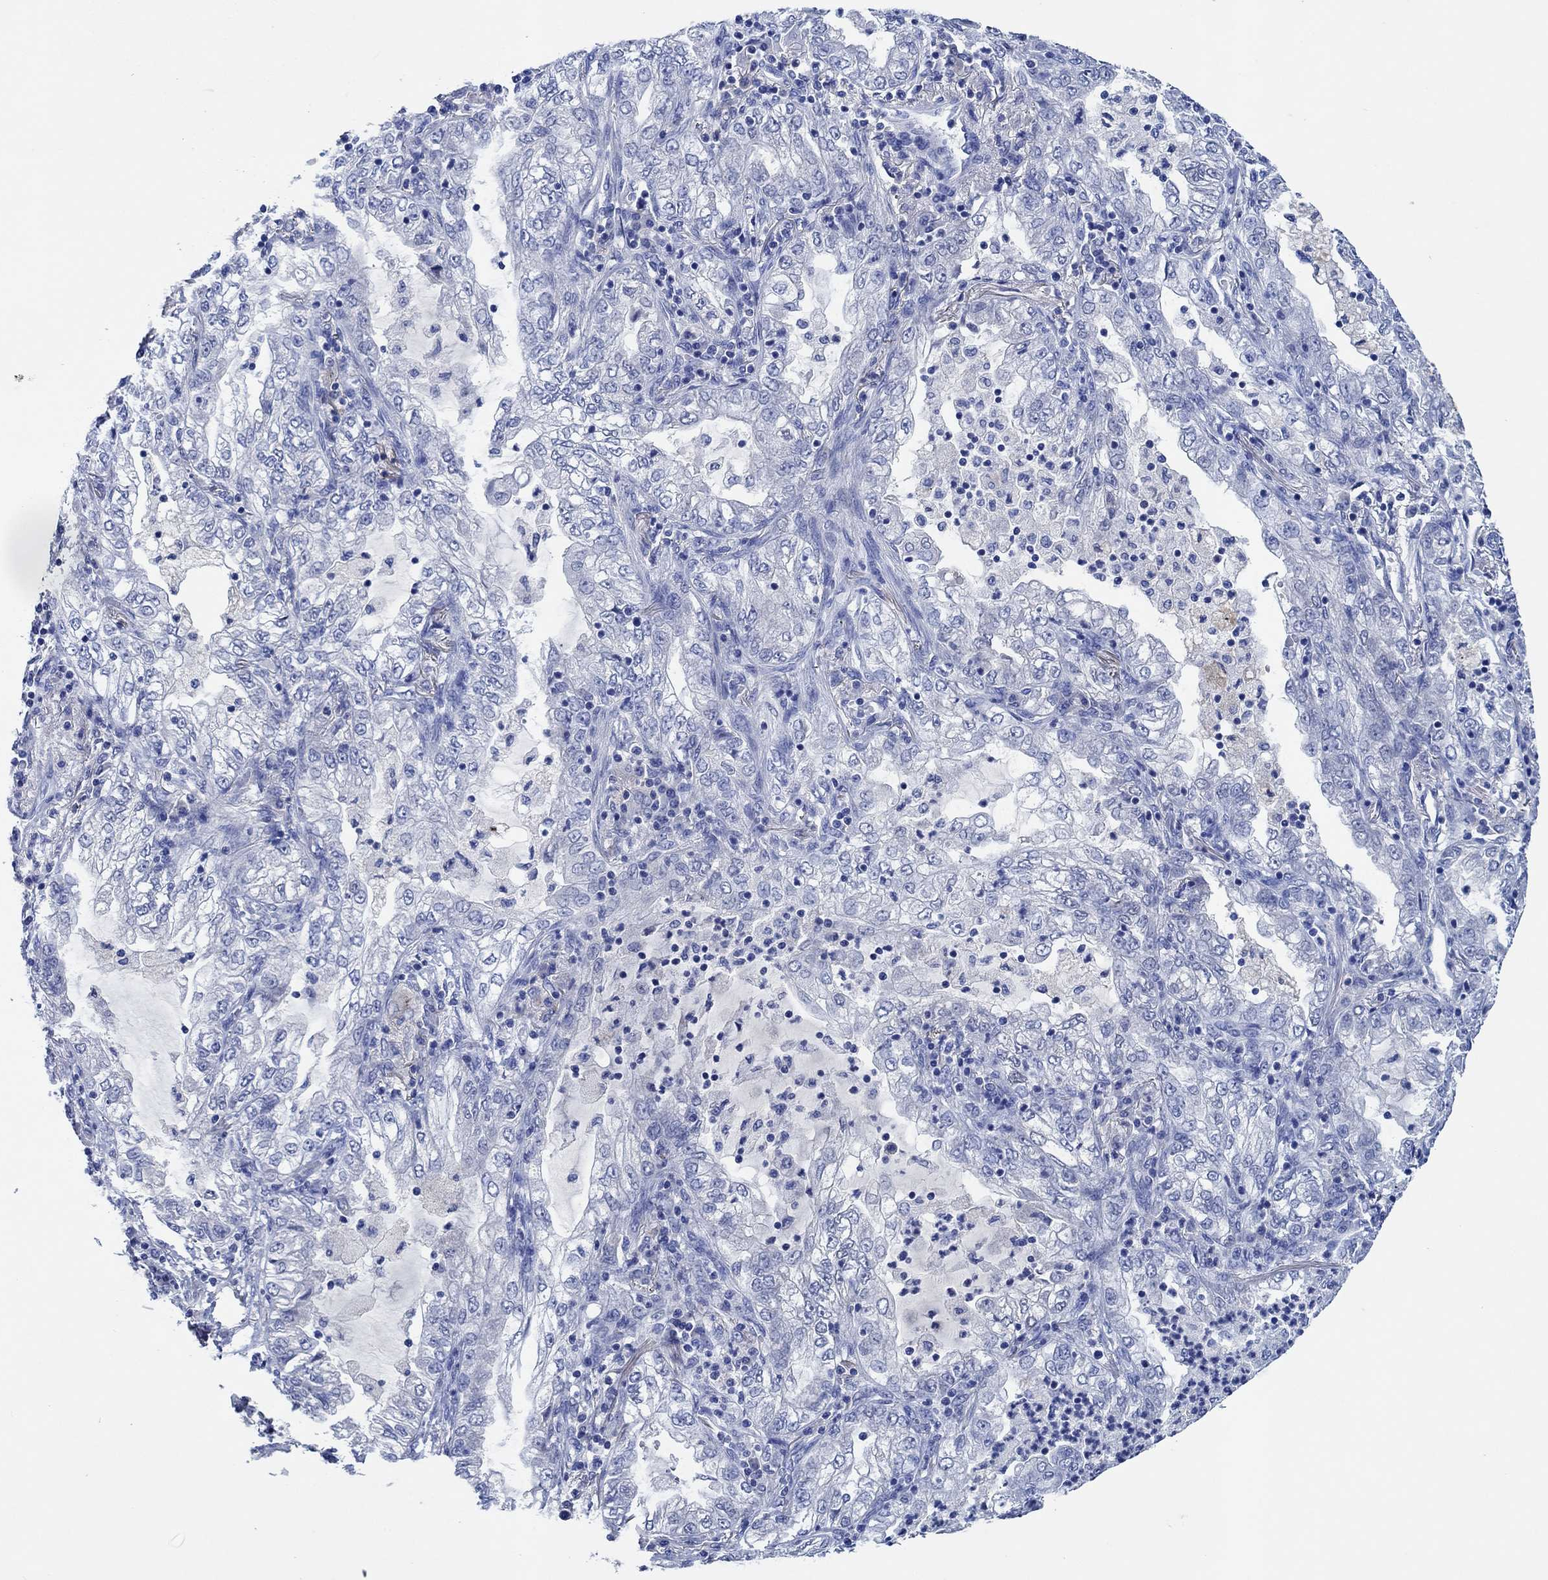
{"staining": {"intensity": "negative", "quantity": "none", "location": "none"}, "tissue": "lung cancer", "cell_type": "Tumor cells", "image_type": "cancer", "snomed": [{"axis": "morphology", "description": "Adenocarcinoma, NOS"}, {"axis": "topography", "description": "Lung"}], "caption": "Human lung cancer stained for a protein using immunohistochemistry exhibits no positivity in tumor cells.", "gene": "CPNE6", "patient": {"sex": "female", "age": 73}}